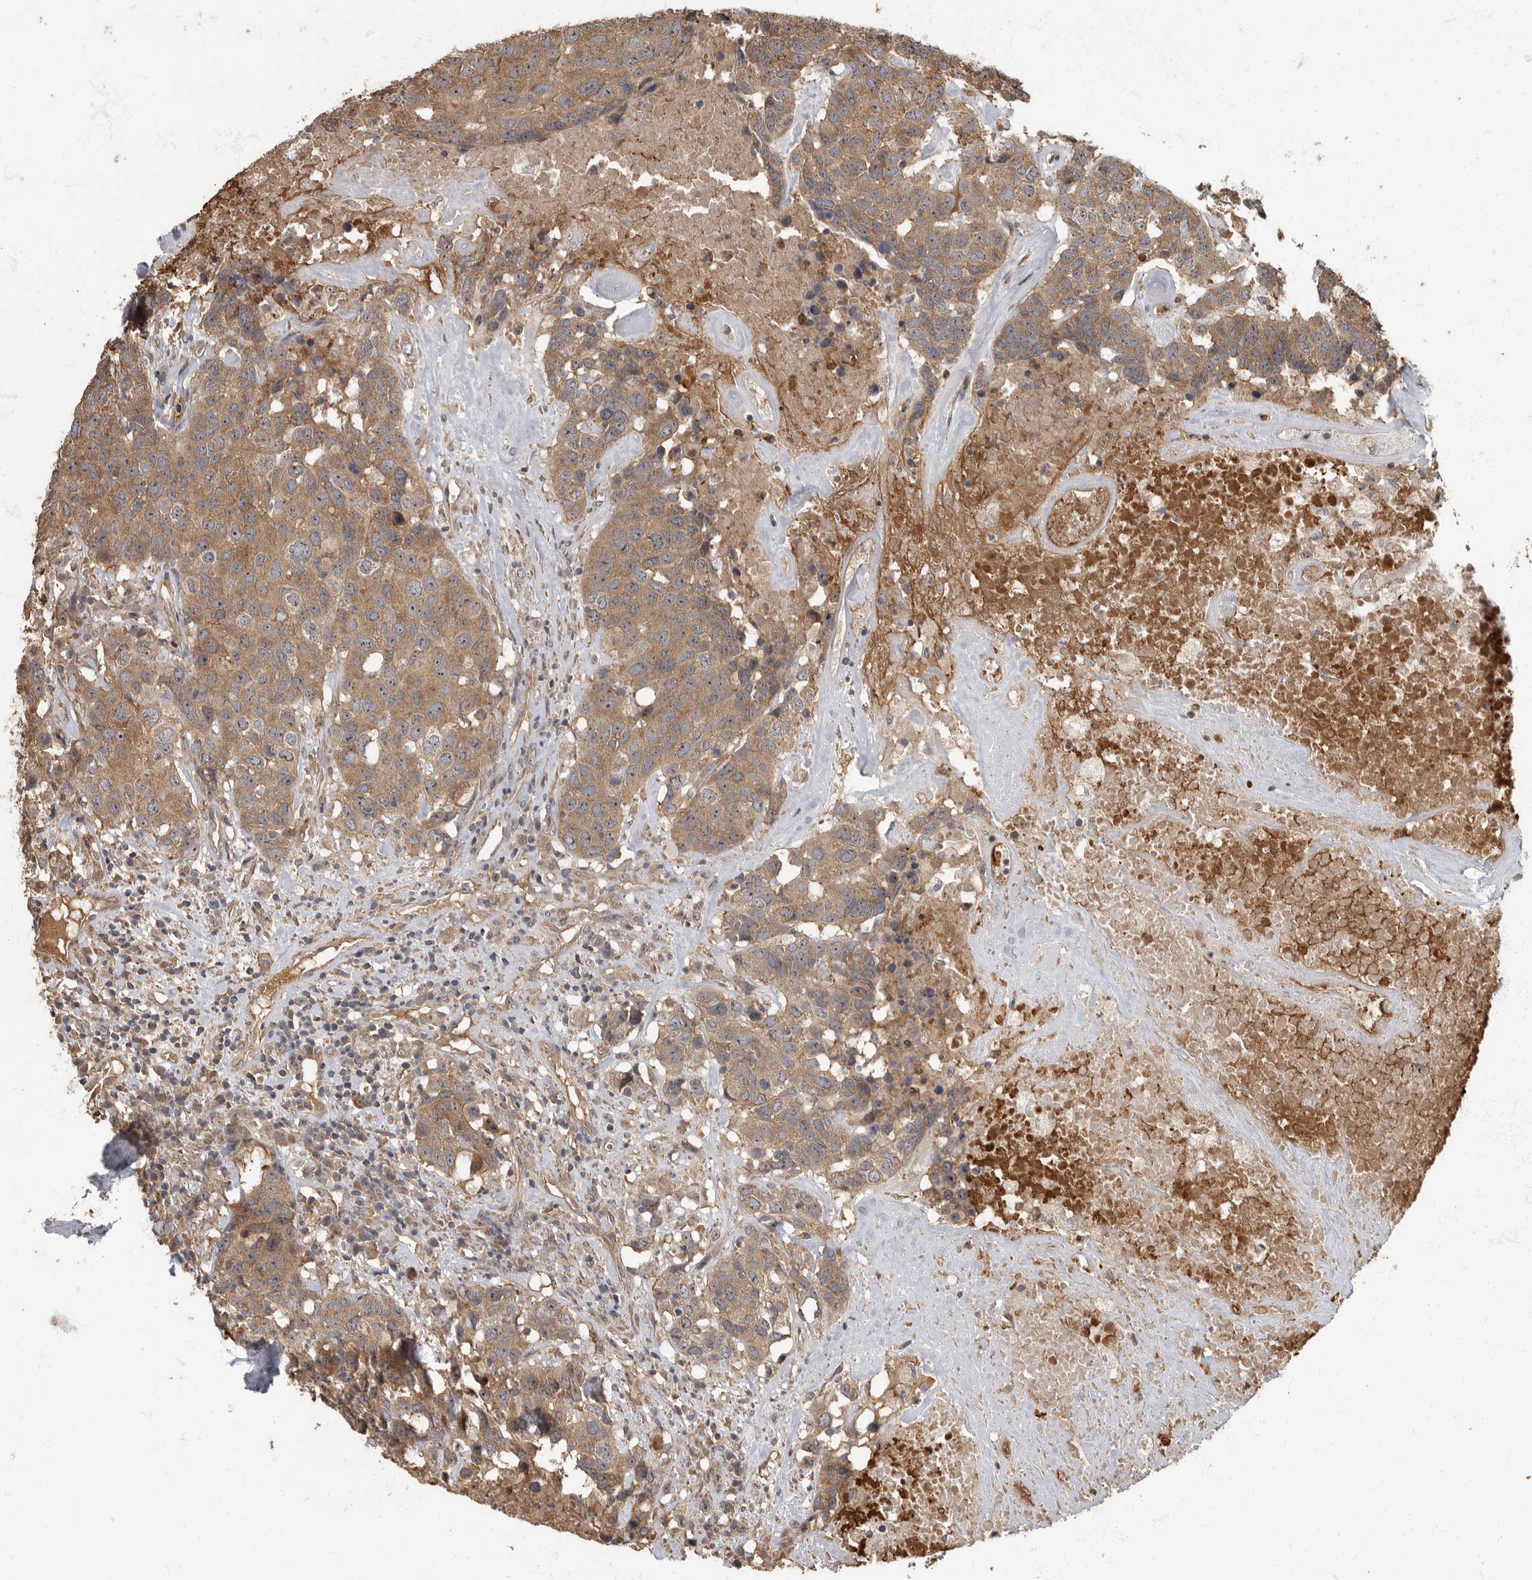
{"staining": {"intensity": "moderate", "quantity": ">75%", "location": "cytoplasmic/membranous"}, "tissue": "head and neck cancer", "cell_type": "Tumor cells", "image_type": "cancer", "snomed": [{"axis": "morphology", "description": "Squamous cell carcinoma, NOS"}, {"axis": "topography", "description": "Head-Neck"}], "caption": "Protein analysis of head and neck cancer (squamous cell carcinoma) tissue reveals moderate cytoplasmic/membranous positivity in approximately >75% of tumor cells.", "gene": "DAAM1", "patient": {"sex": "male", "age": 66}}